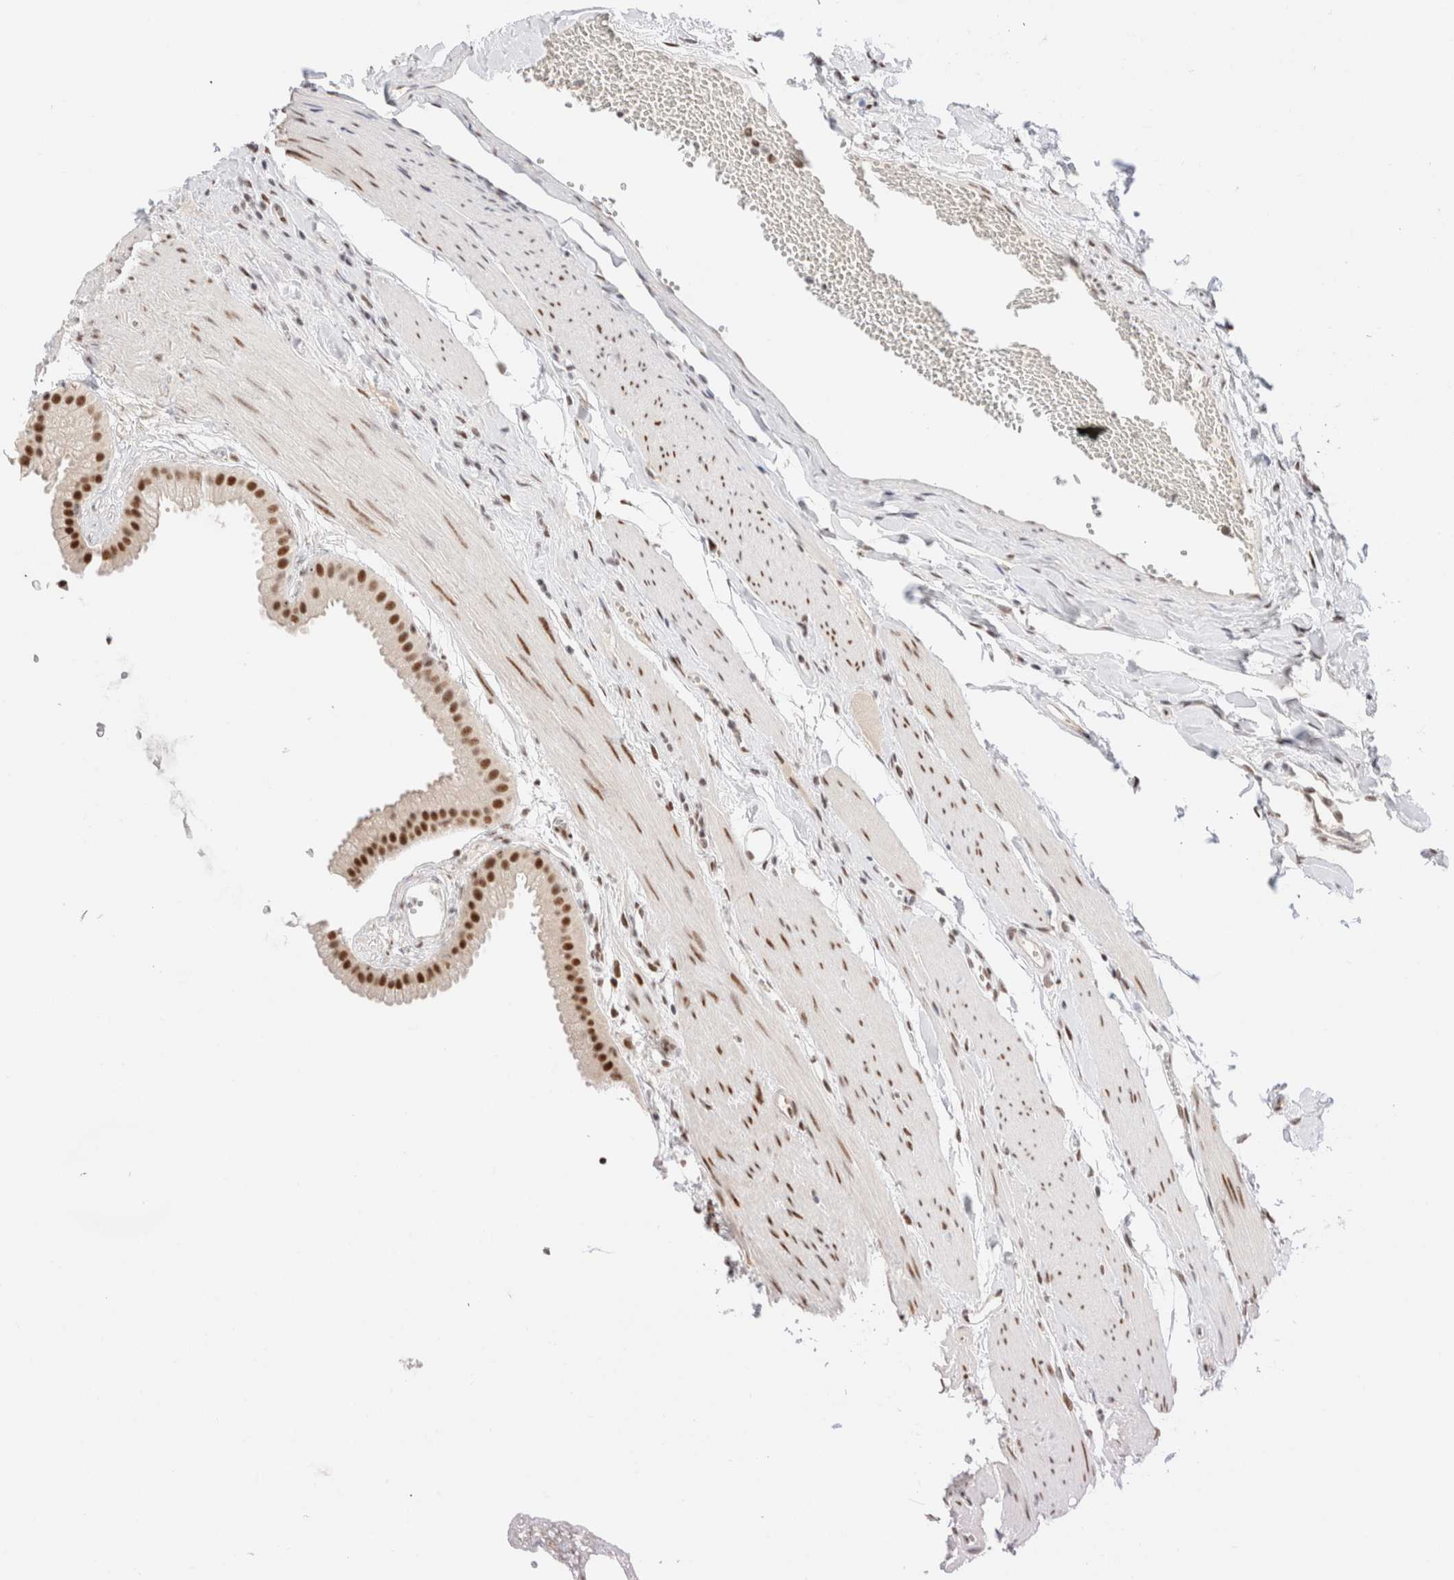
{"staining": {"intensity": "strong", "quantity": ">75%", "location": "nuclear"}, "tissue": "gallbladder", "cell_type": "Glandular cells", "image_type": "normal", "snomed": [{"axis": "morphology", "description": "Normal tissue, NOS"}, {"axis": "topography", "description": "Gallbladder"}], "caption": "Approximately >75% of glandular cells in normal gallbladder demonstrate strong nuclear protein positivity as visualized by brown immunohistochemical staining.", "gene": "ZNF282", "patient": {"sex": "female", "age": 64}}